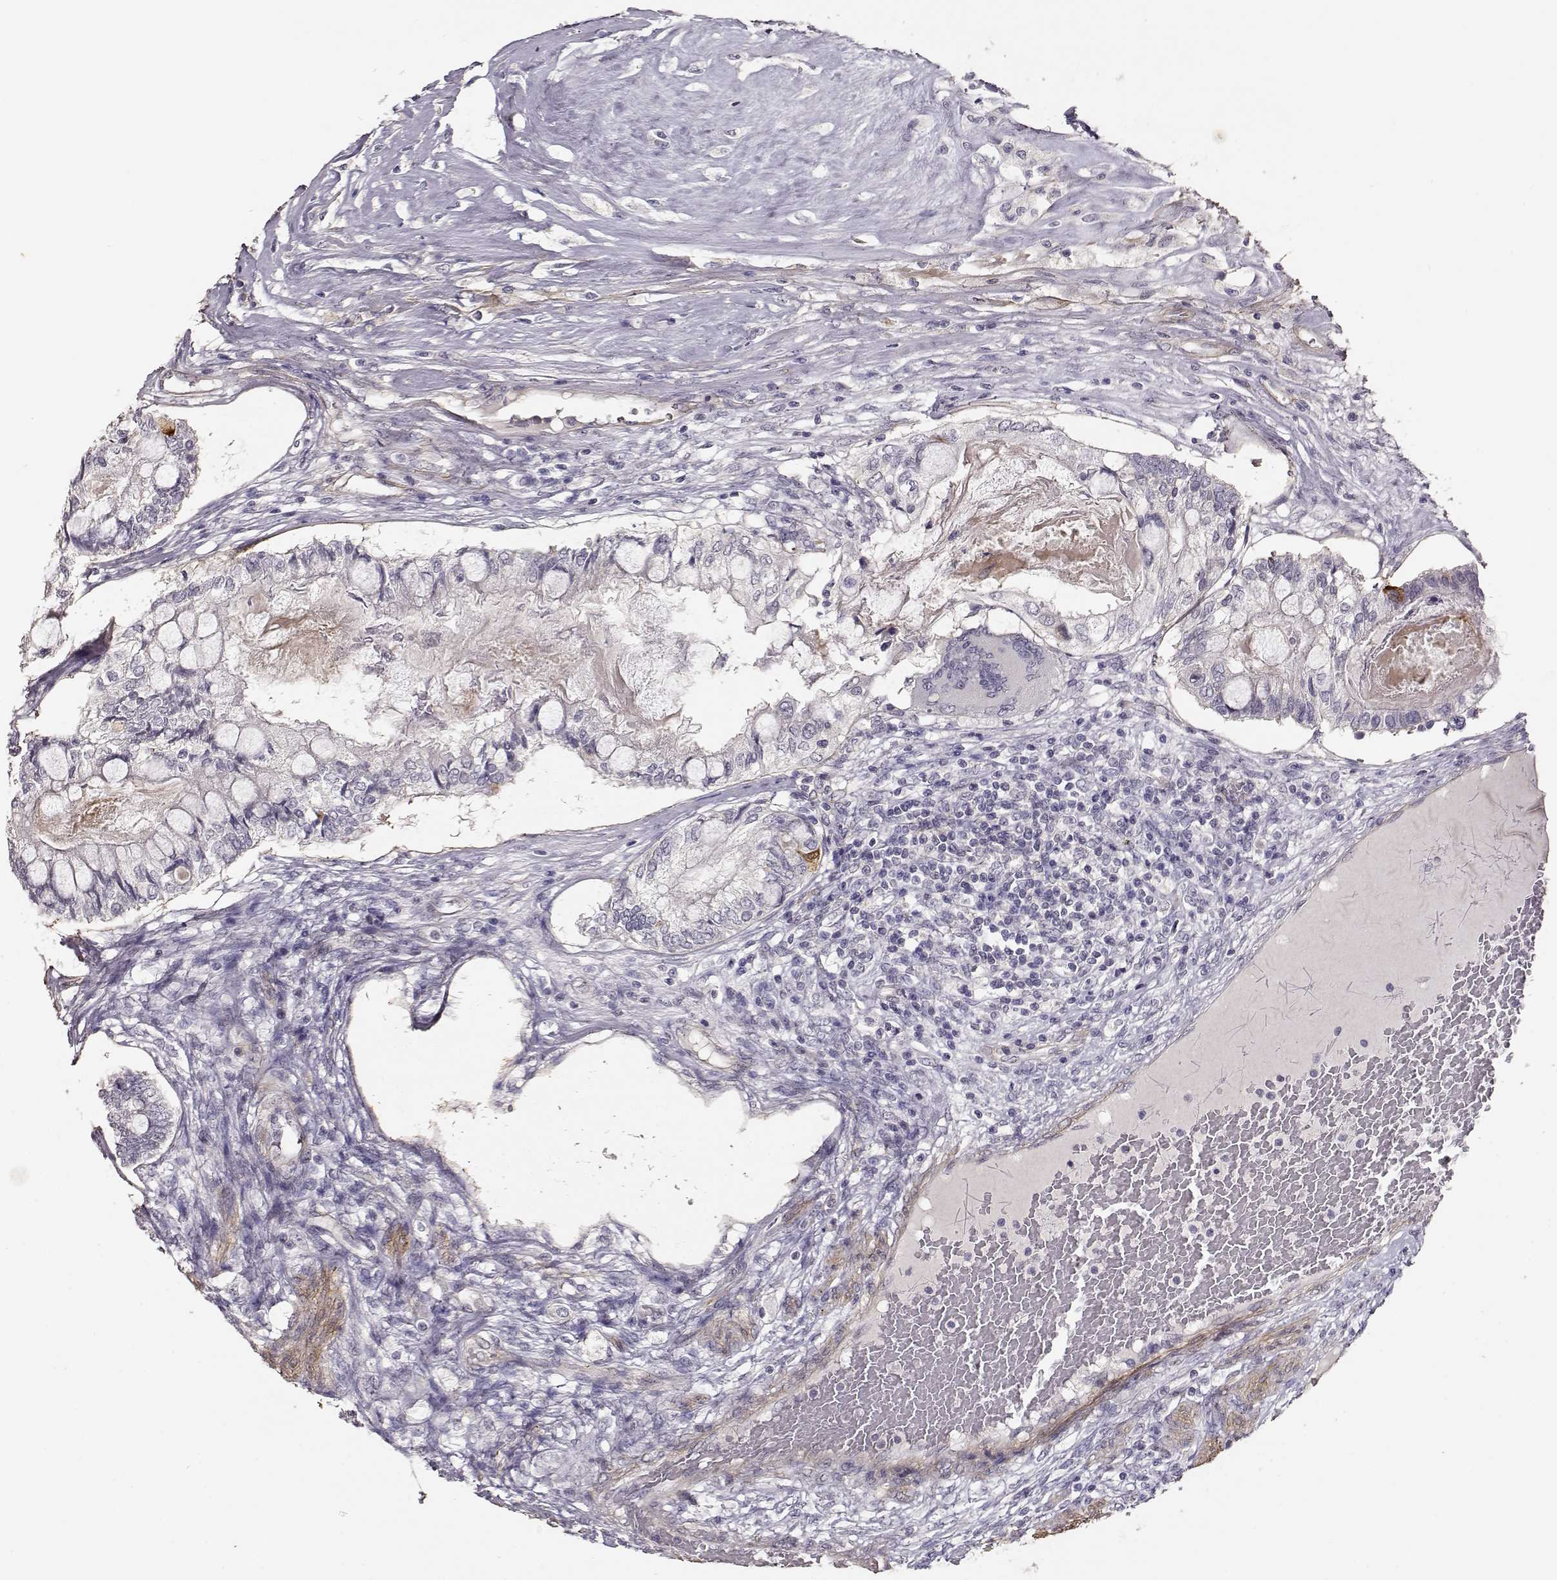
{"staining": {"intensity": "negative", "quantity": "none", "location": "none"}, "tissue": "testis cancer", "cell_type": "Tumor cells", "image_type": "cancer", "snomed": [{"axis": "morphology", "description": "Seminoma, NOS"}, {"axis": "morphology", "description": "Carcinoma, Embryonal, NOS"}, {"axis": "topography", "description": "Testis"}], "caption": "Immunohistochemical staining of testis embryonal carcinoma displays no significant positivity in tumor cells.", "gene": "LAMA5", "patient": {"sex": "male", "age": 41}}